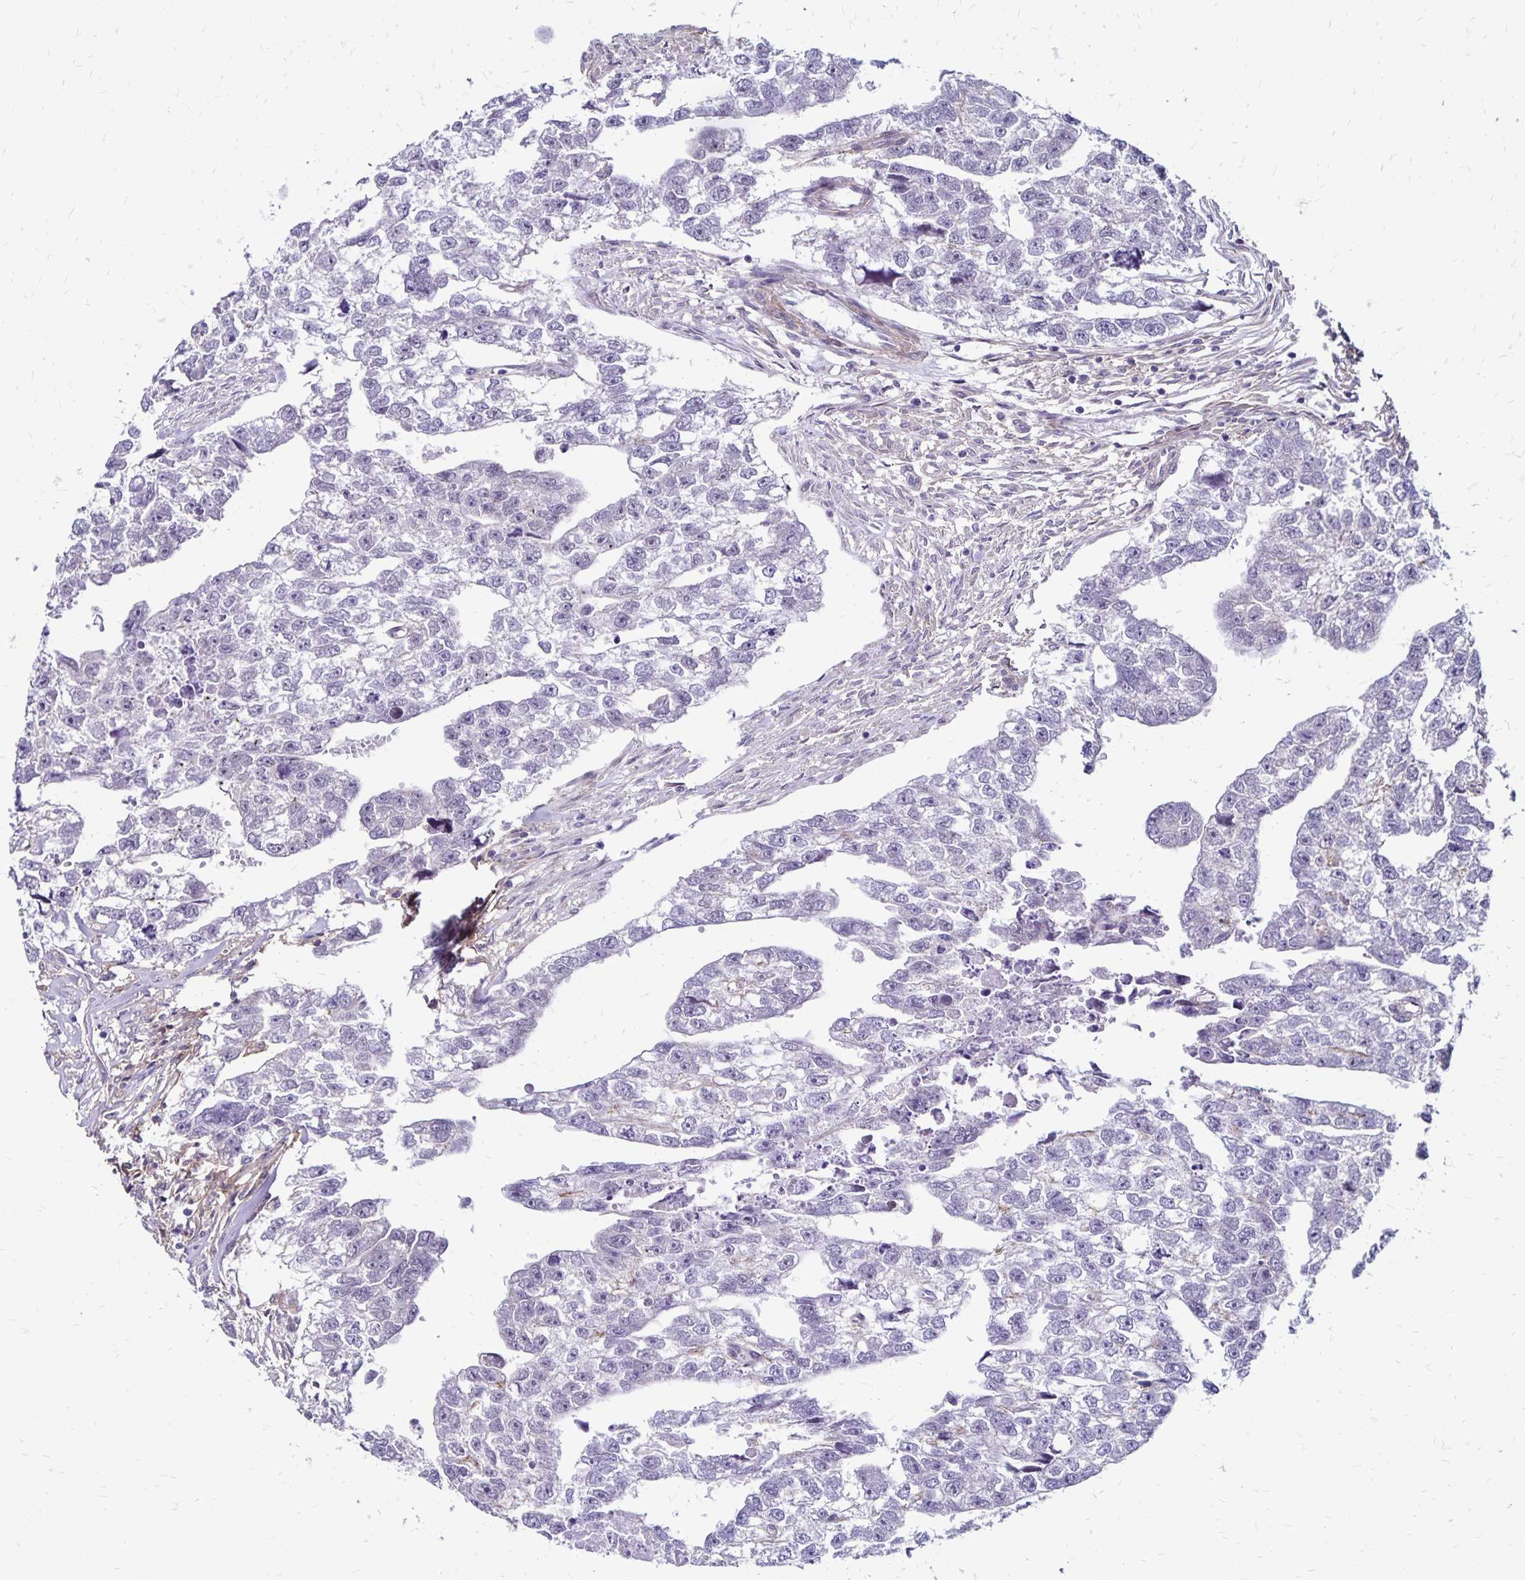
{"staining": {"intensity": "negative", "quantity": "none", "location": "none"}, "tissue": "testis cancer", "cell_type": "Tumor cells", "image_type": "cancer", "snomed": [{"axis": "morphology", "description": "Carcinoma, Embryonal, NOS"}, {"axis": "morphology", "description": "Teratoma, malignant, NOS"}, {"axis": "topography", "description": "Testis"}], "caption": "There is no significant expression in tumor cells of testis cancer.", "gene": "TNS3", "patient": {"sex": "male", "age": 44}}